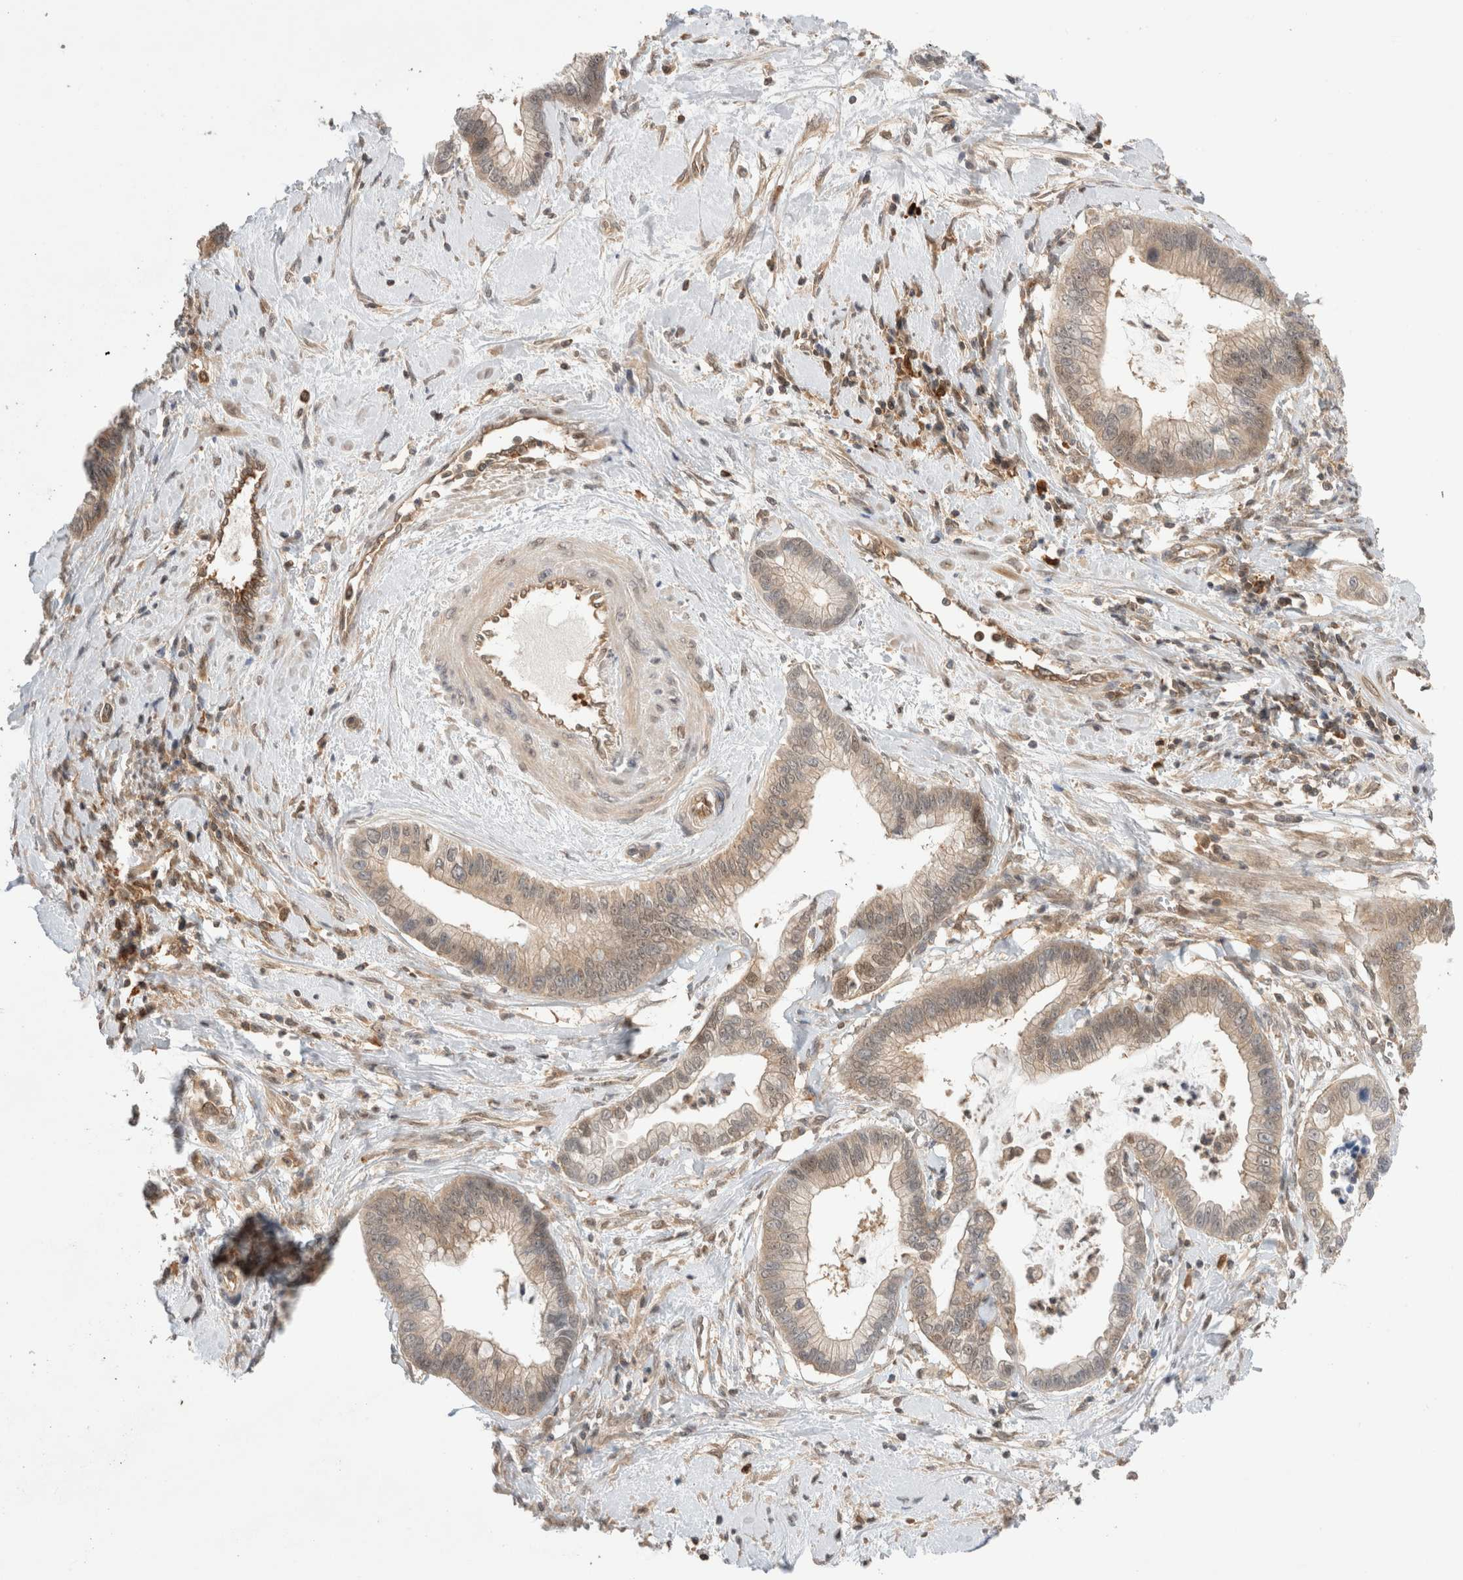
{"staining": {"intensity": "moderate", "quantity": "25%-75%", "location": "cytoplasmic/membranous"}, "tissue": "cervical cancer", "cell_type": "Tumor cells", "image_type": "cancer", "snomed": [{"axis": "morphology", "description": "Adenocarcinoma, NOS"}, {"axis": "topography", "description": "Cervix"}], "caption": "IHC micrograph of cervical cancer stained for a protein (brown), which reveals medium levels of moderate cytoplasmic/membranous staining in about 25%-75% of tumor cells.", "gene": "NFKB1", "patient": {"sex": "female", "age": 44}}